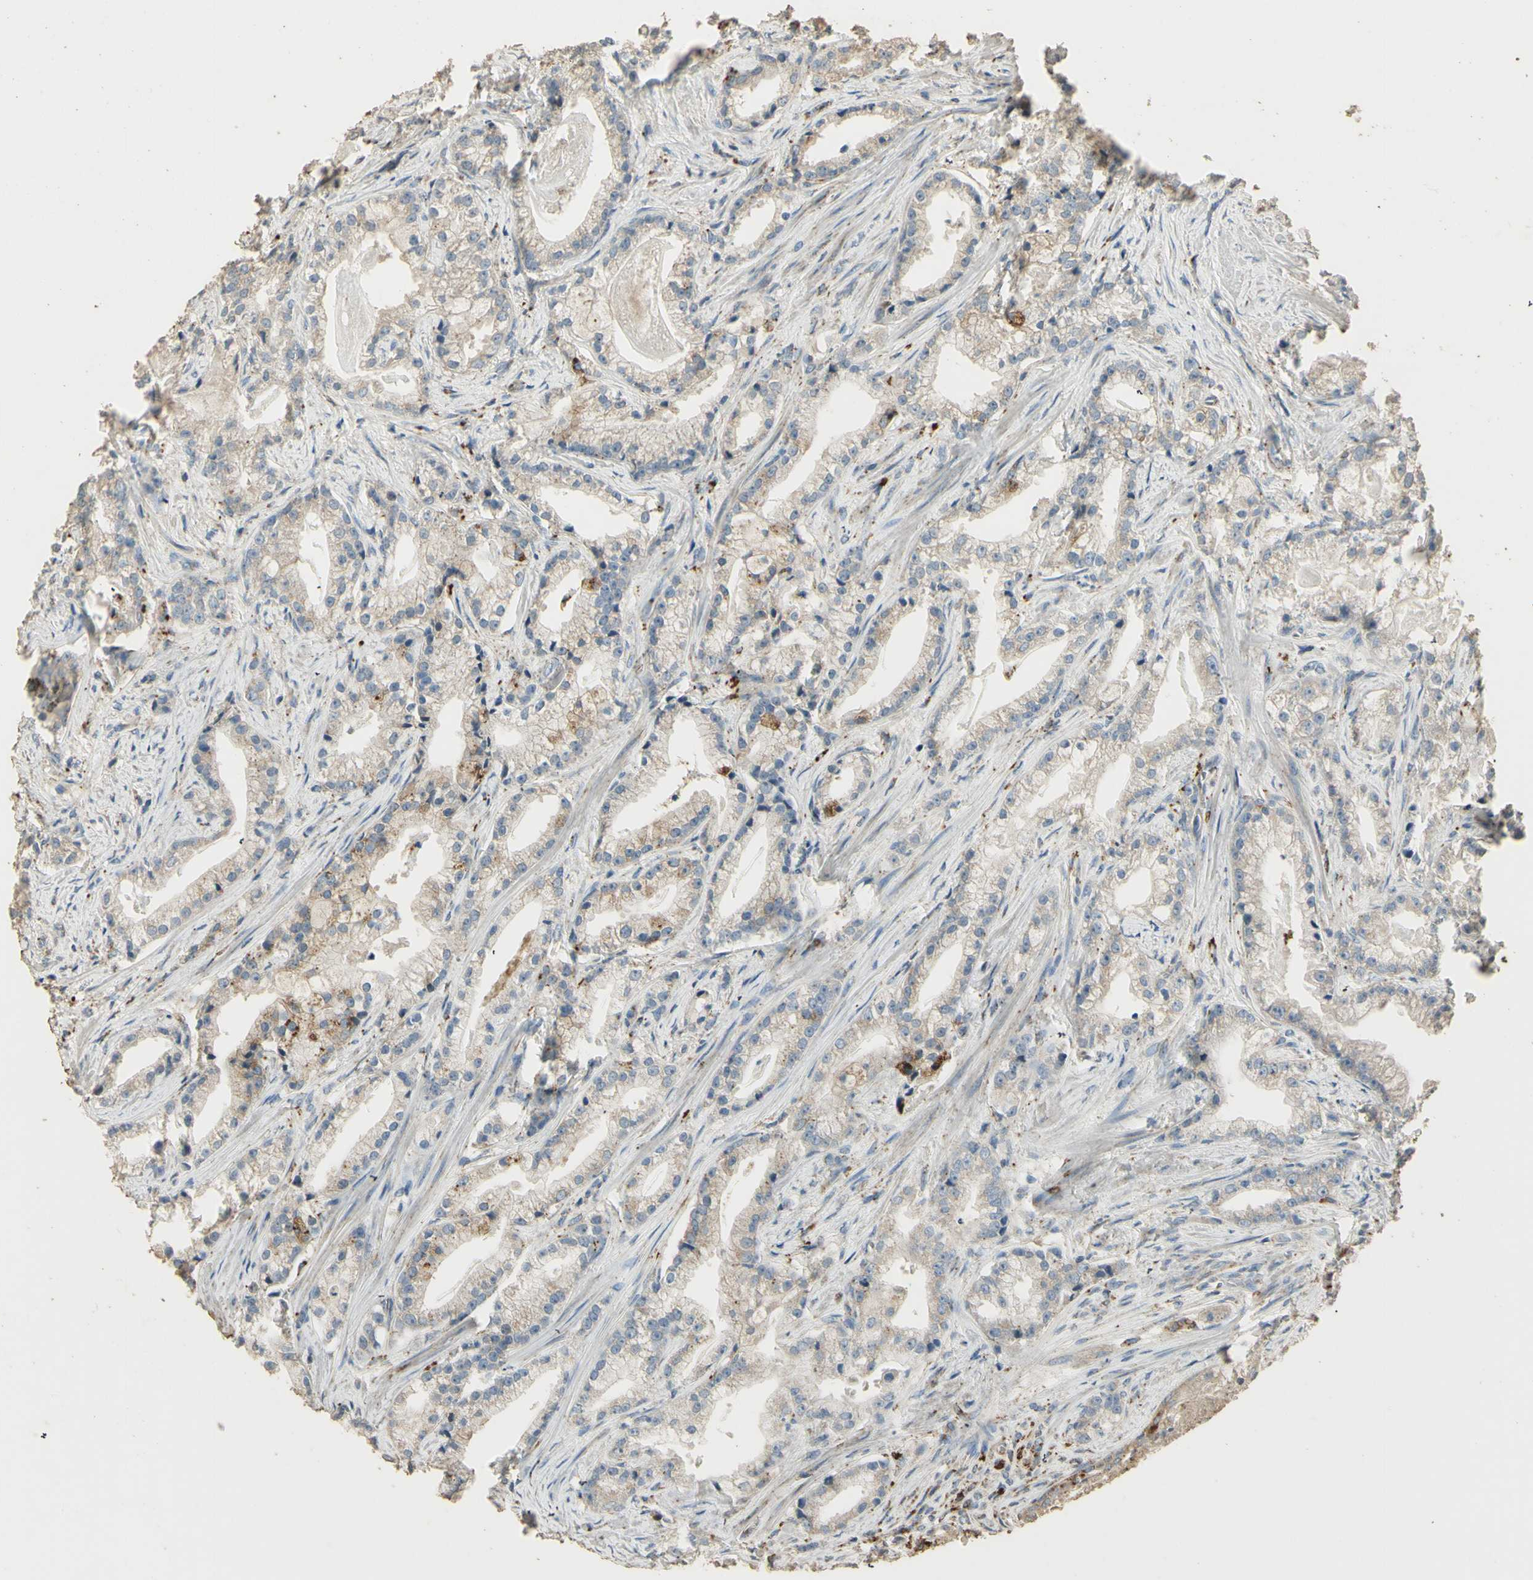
{"staining": {"intensity": "negative", "quantity": "none", "location": "none"}, "tissue": "prostate cancer", "cell_type": "Tumor cells", "image_type": "cancer", "snomed": [{"axis": "morphology", "description": "Adenocarcinoma, Low grade"}, {"axis": "topography", "description": "Prostate"}], "caption": "This is an immunohistochemistry histopathology image of prostate cancer. There is no positivity in tumor cells.", "gene": "ARHGEF17", "patient": {"sex": "male", "age": 59}}